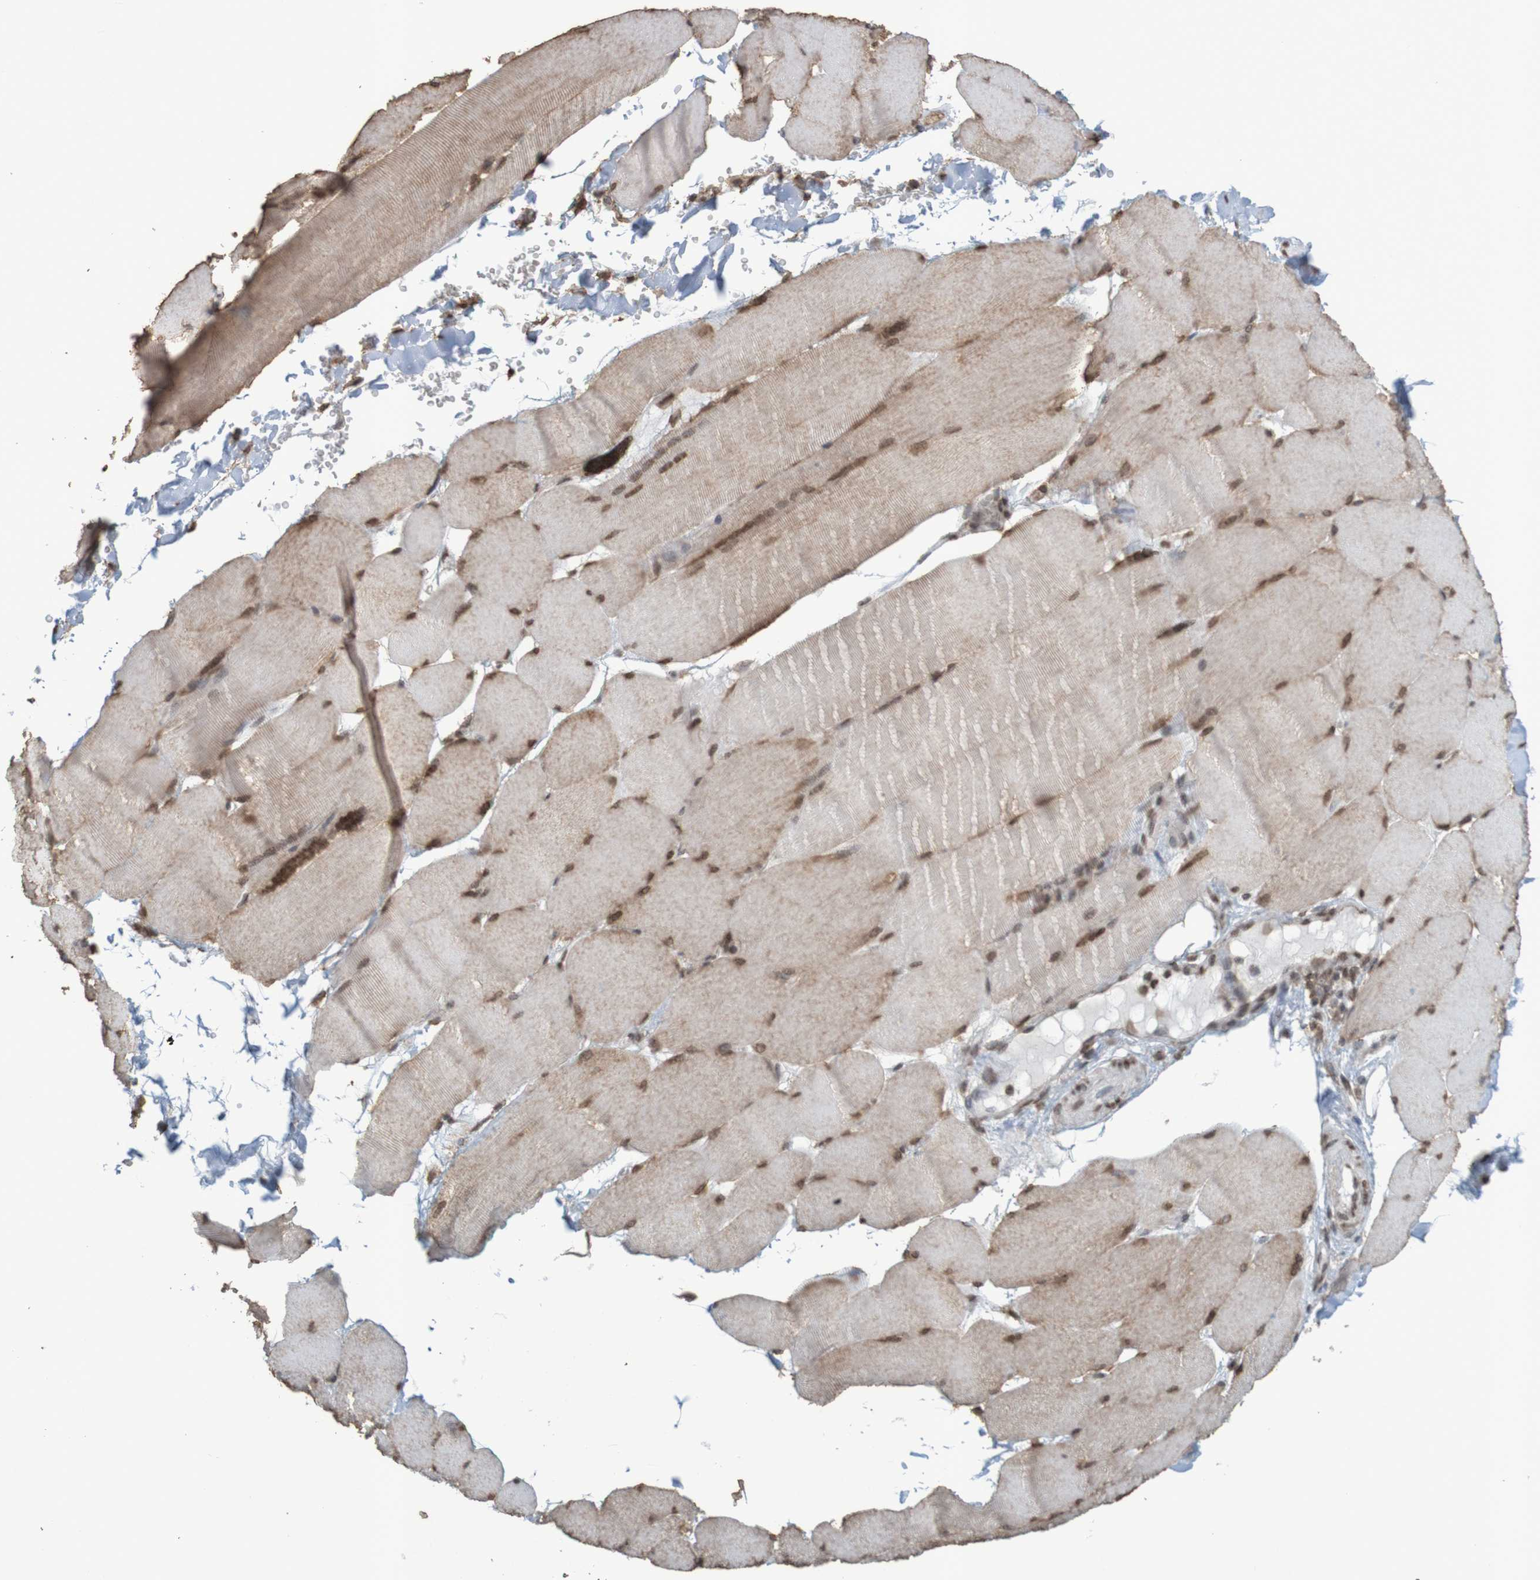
{"staining": {"intensity": "moderate", "quantity": ">75%", "location": "cytoplasmic/membranous,nuclear"}, "tissue": "skeletal muscle", "cell_type": "Myocytes", "image_type": "normal", "snomed": [{"axis": "morphology", "description": "Normal tissue, NOS"}, {"axis": "topography", "description": "Skin"}, {"axis": "topography", "description": "Skeletal muscle"}], "caption": "Protein expression analysis of normal skeletal muscle exhibits moderate cytoplasmic/membranous,nuclear positivity in approximately >75% of myocytes.", "gene": "GFI1", "patient": {"sex": "male", "age": 83}}